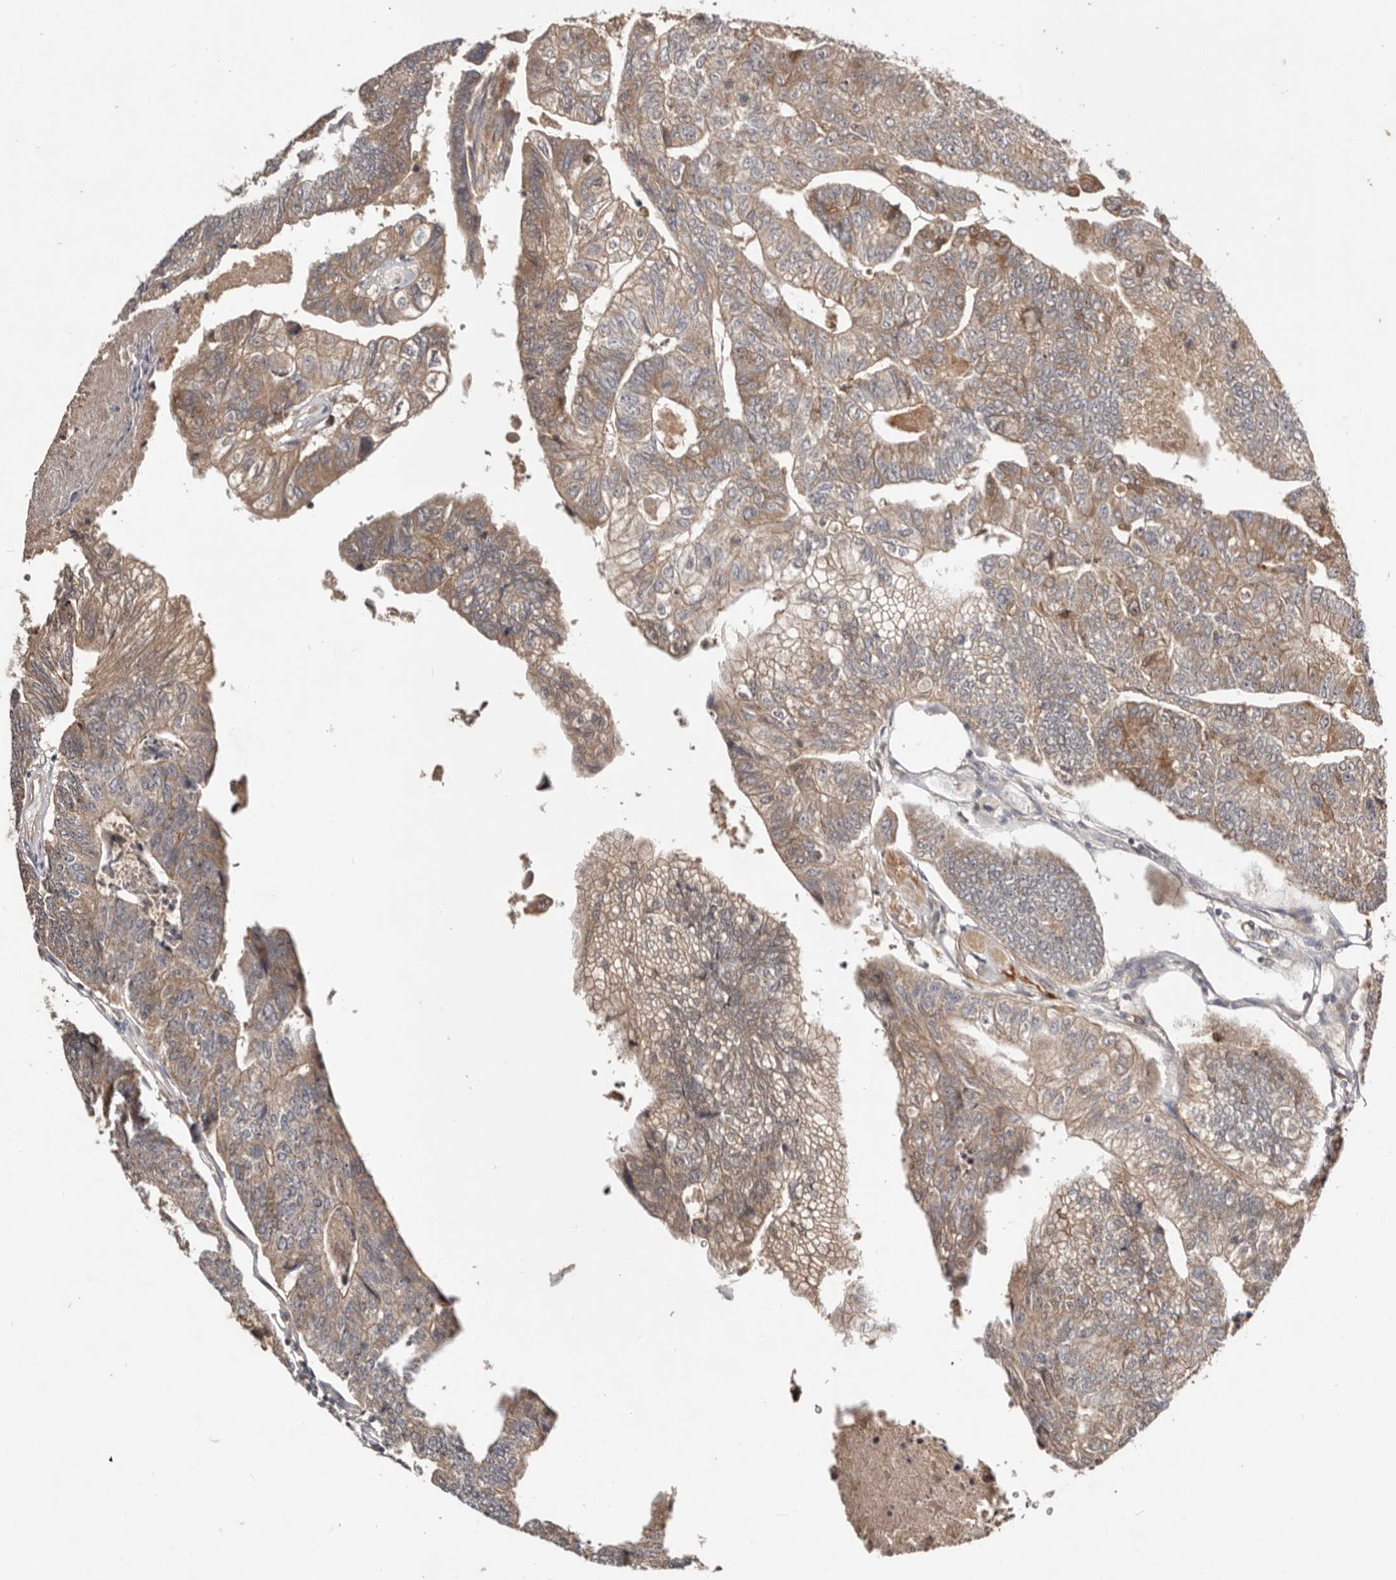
{"staining": {"intensity": "weak", "quantity": ">75%", "location": "cytoplasmic/membranous"}, "tissue": "colorectal cancer", "cell_type": "Tumor cells", "image_type": "cancer", "snomed": [{"axis": "morphology", "description": "Adenocarcinoma, NOS"}, {"axis": "topography", "description": "Colon"}], "caption": "Immunohistochemistry (IHC) micrograph of adenocarcinoma (colorectal) stained for a protein (brown), which exhibits low levels of weak cytoplasmic/membranous expression in approximately >75% of tumor cells.", "gene": "PKIB", "patient": {"sex": "female", "age": 67}}